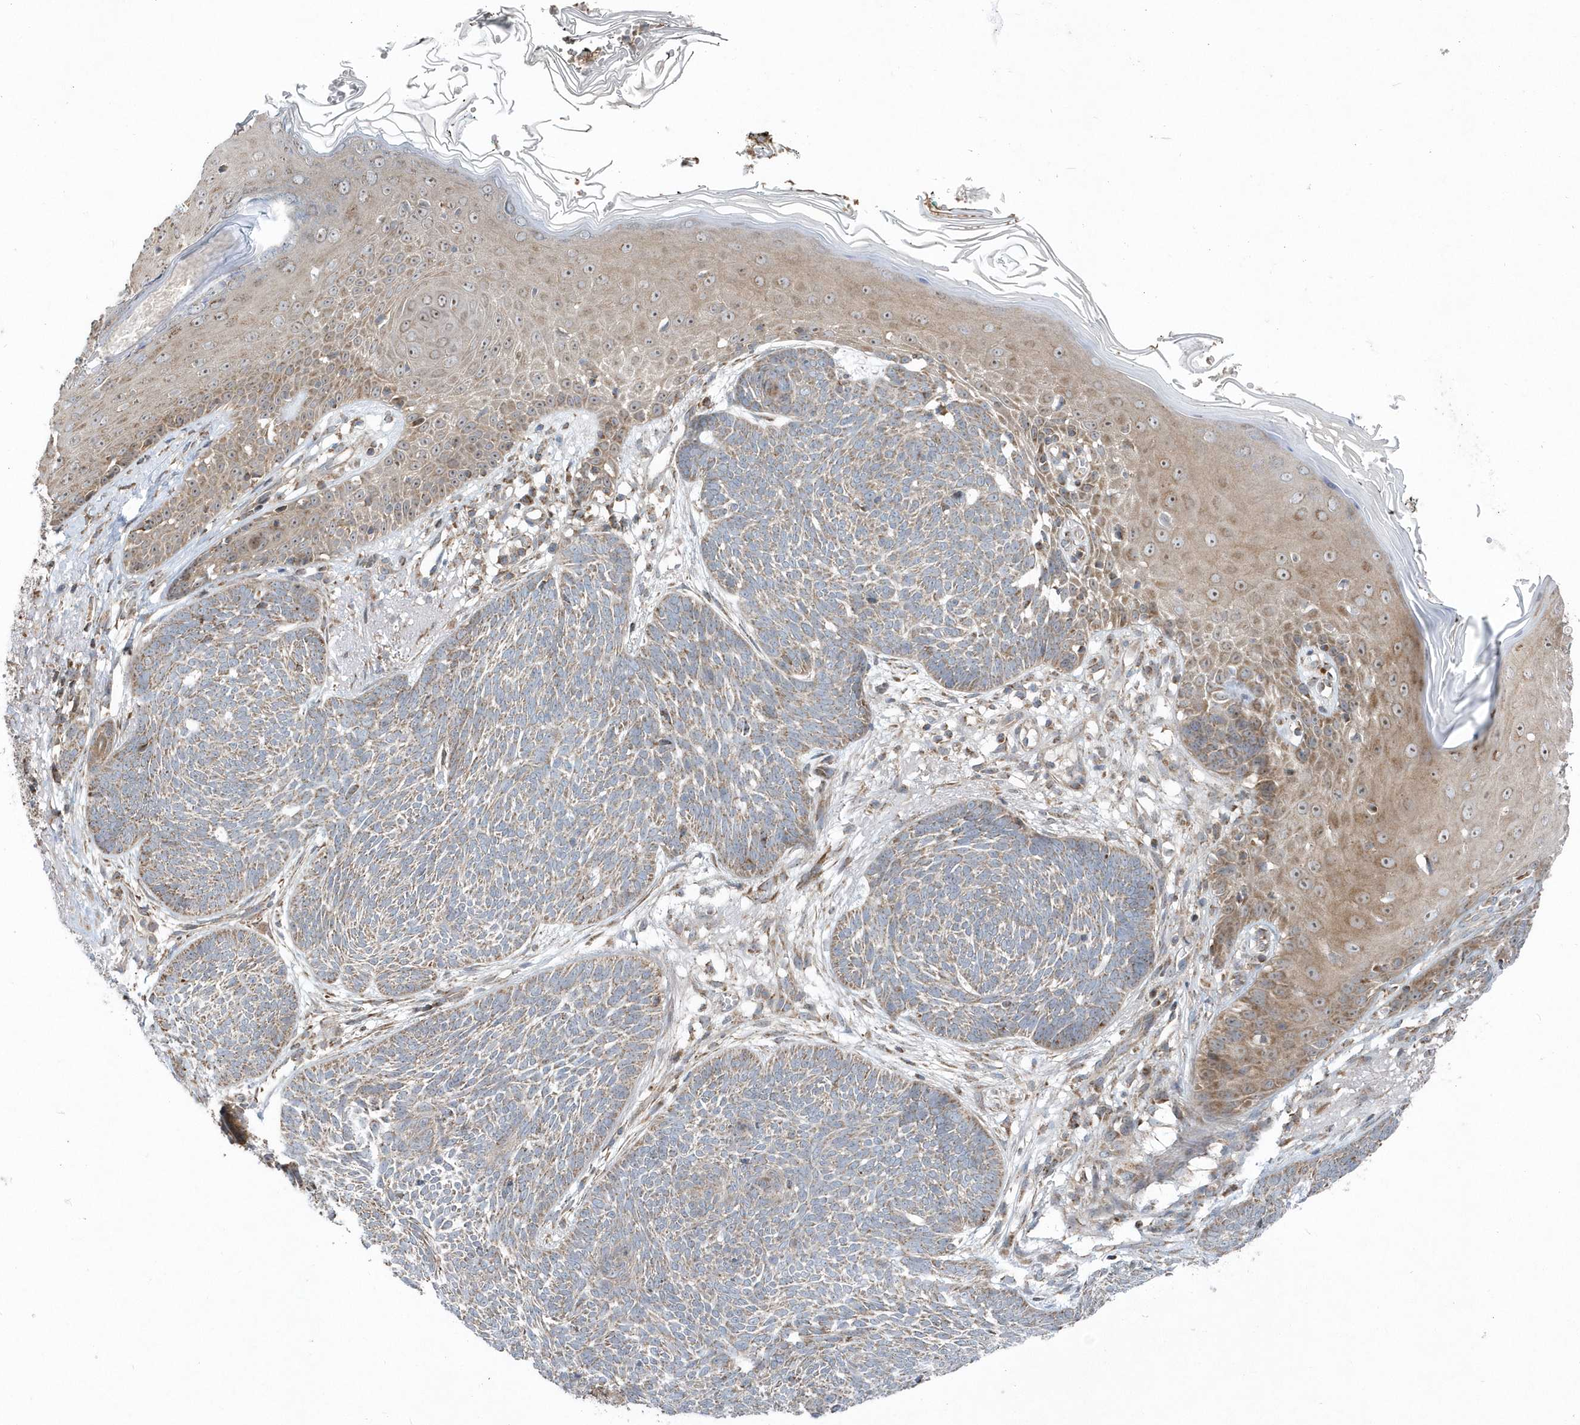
{"staining": {"intensity": "weak", "quantity": ">75%", "location": "cytoplasmic/membranous"}, "tissue": "skin cancer", "cell_type": "Tumor cells", "image_type": "cancer", "snomed": [{"axis": "morphology", "description": "Normal tissue, NOS"}, {"axis": "morphology", "description": "Basal cell carcinoma"}, {"axis": "topography", "description": "Skin"}], "caption": "A low amount of weak cytoplasmic/membranous staining is appreciated in approximately >75% of tumor cells in skin cancer tissue. (DAB (3,3'-diaminobenzidine) = brown stain, brightfield microscopy at high magnification).", "gene": "PPP1R7", "patient": {"sex": "male", "age": 64}}